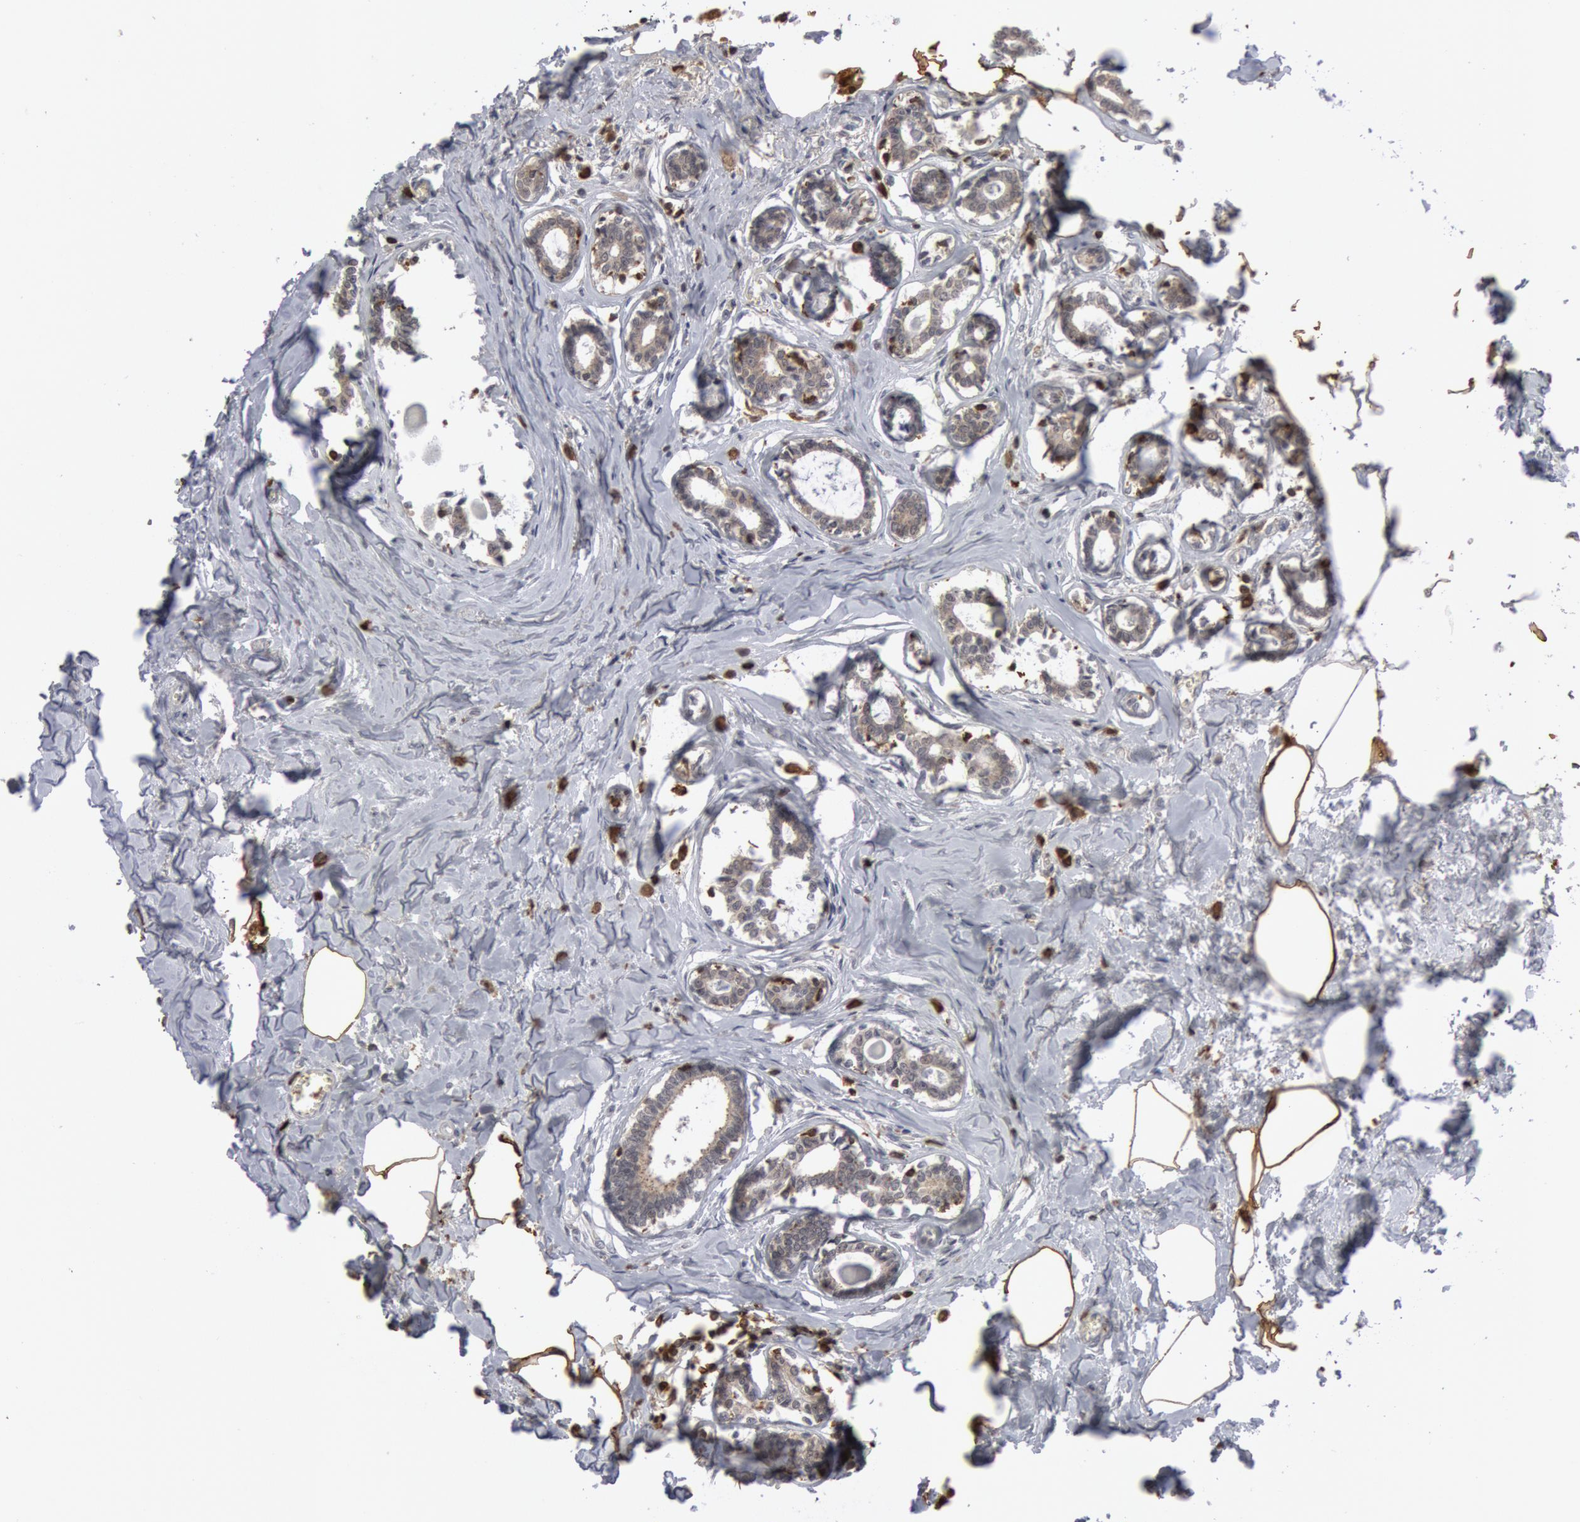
{"staining": {"intensity": "weak", "quantity": ">75%", "location": "cytoplasmic/membranous"}, "tissue": "breast cancer", "cell_type": "Tumor cells", "image_type": "cancer", "snomed": [{"axis": "morphology", "description": "Lobular carcinoma"}, {"axis": "topography", "description": "Breast"}], "caption": "Breast cancer (lobular carcinoma) stained with DAB immunohistochemistry exhibits low levels of weak cytoplasmic/membranous positivity in about >75% of tumor cells. (DAB (3,3'-diaminobenzidine) IHC with brightfield microscopy, high magnification).", "gene": "PTPN6", "patient": {"sex": "female", "age": 51}}